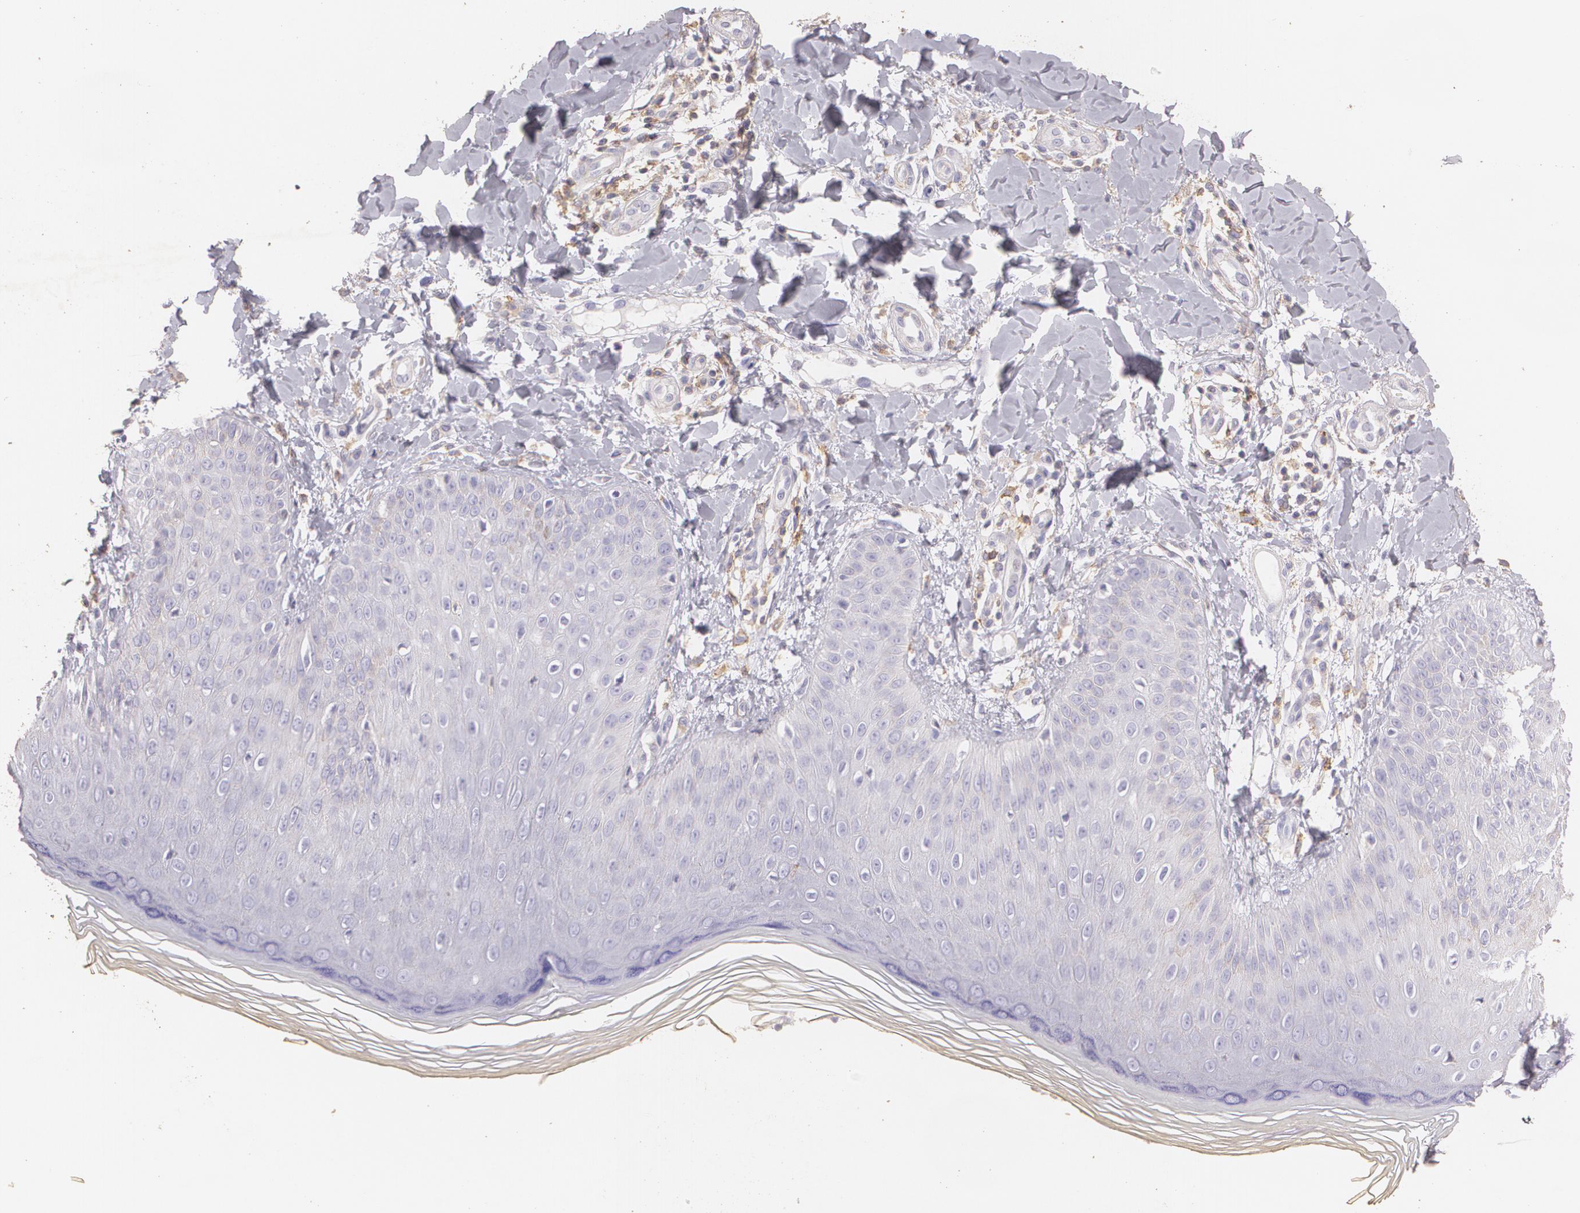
{"staining": {"intensity": "negative", "quantity": "none", "location": "none"}, "tissue": "skin", "cell_type": "Epidermal cells", "image_type": "normal", "snomed": [{"axis": "morphology", "description": "Normal tissue, NOS"}, {"axis": "morphology", "description": "Inflammation, NOS"}, {"axis": "topography", "description": "Soft tissue"}, {"axis": "topography", "description": "Anal"}], "caption": "High power microscopy histopathology image of an immunohistochemistry histopathology image of unremarkable skin, revealing no significant expression in epidermal cells. (Brightfield microscopy of DAB IHC at high magnification).", "gene": "TGFBR1", "patient": {"sex": "female", "age": 15}}